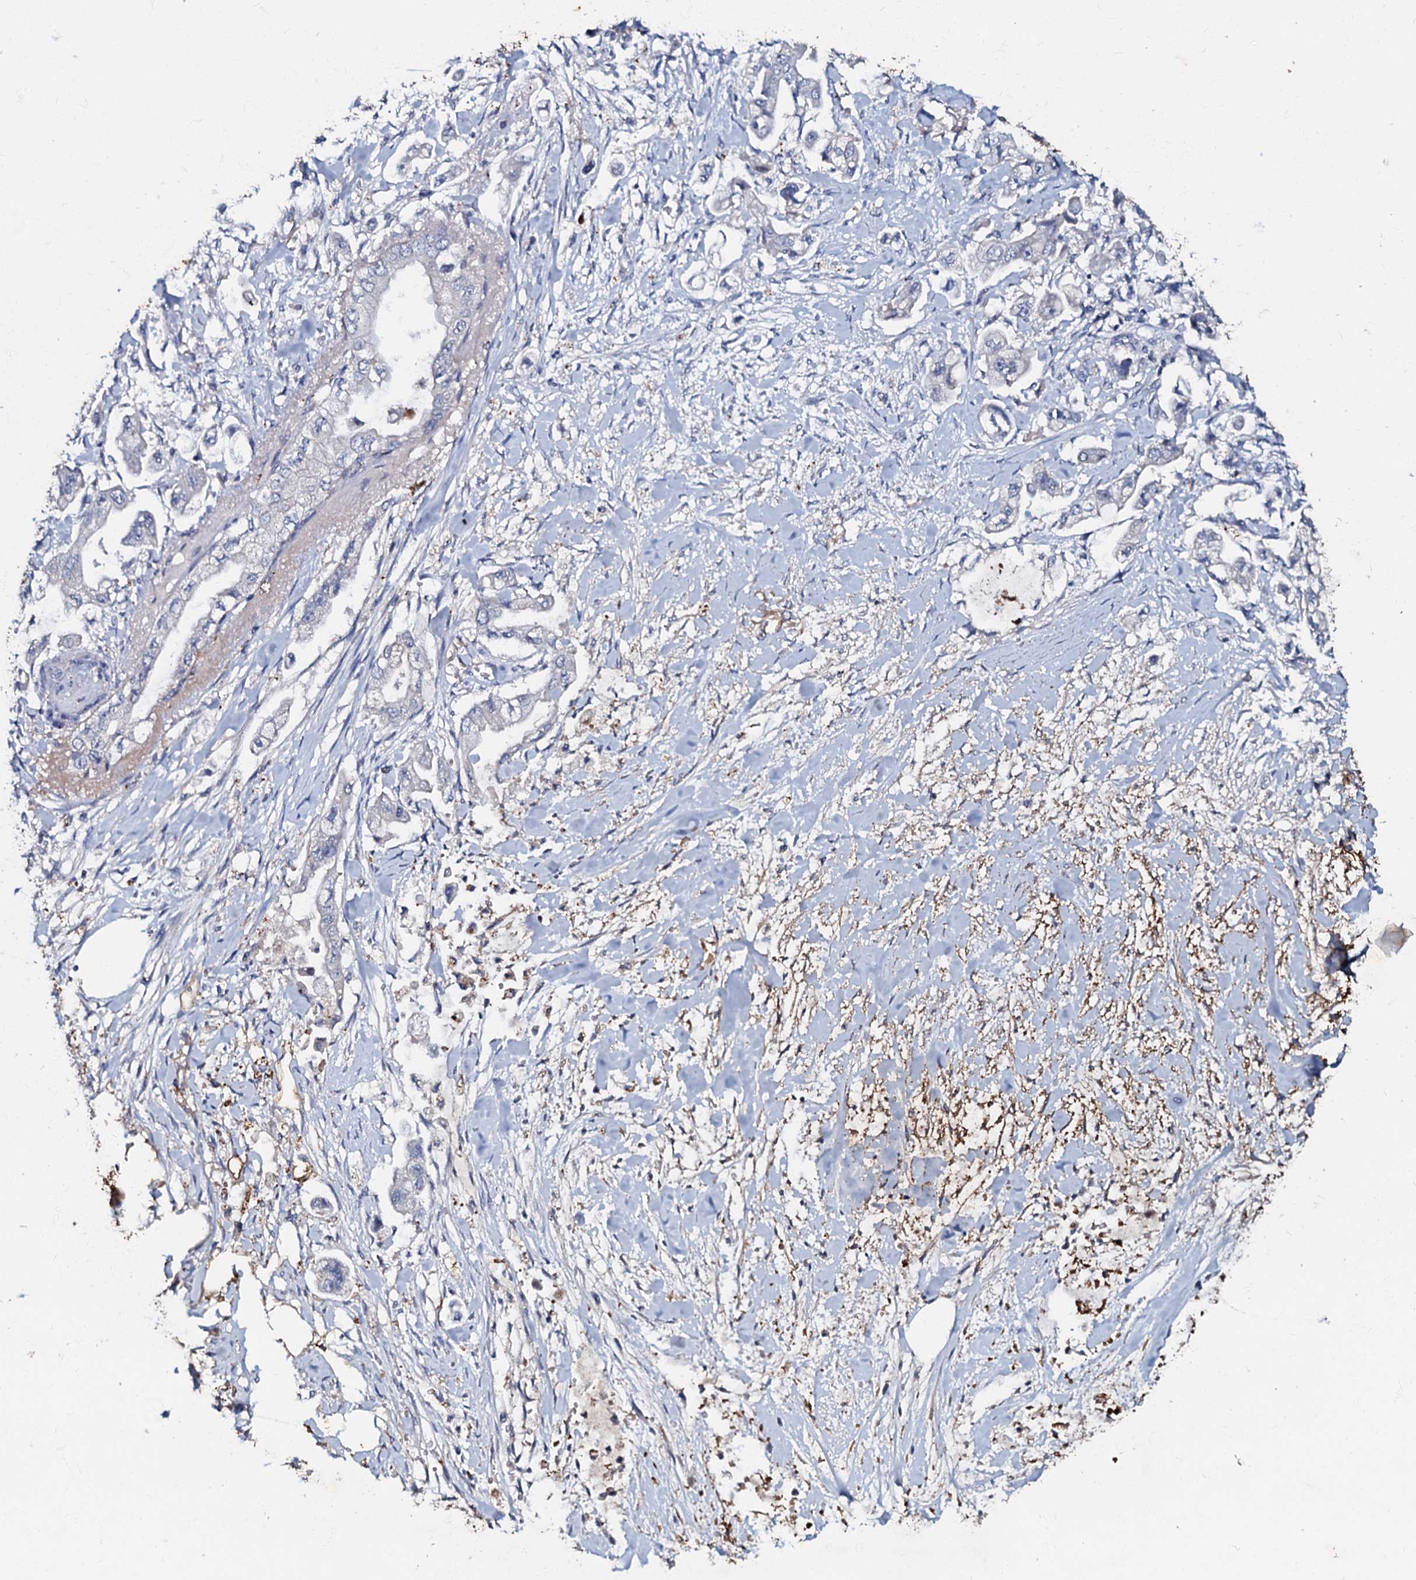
{"staining": {"intensity": "negative", "quantity": "none", "location": "none"}, "tissue": "stomach cancer", "cell_type": "Tumor cells", "image_type": "cancer", "snomed": [{"axis": "morphology", "description": "Adenocarcinoma, NOS"}, {"axis": "topography", "description": "Stomach"}], "caption": "Adenocarcinoma (stomach) stained for a protein using immunohistochemistry (IHC) demonstrates no positivity tumor cells.", "gene": "MANSC4", "patient": {"sex": "male", "age": 62}}